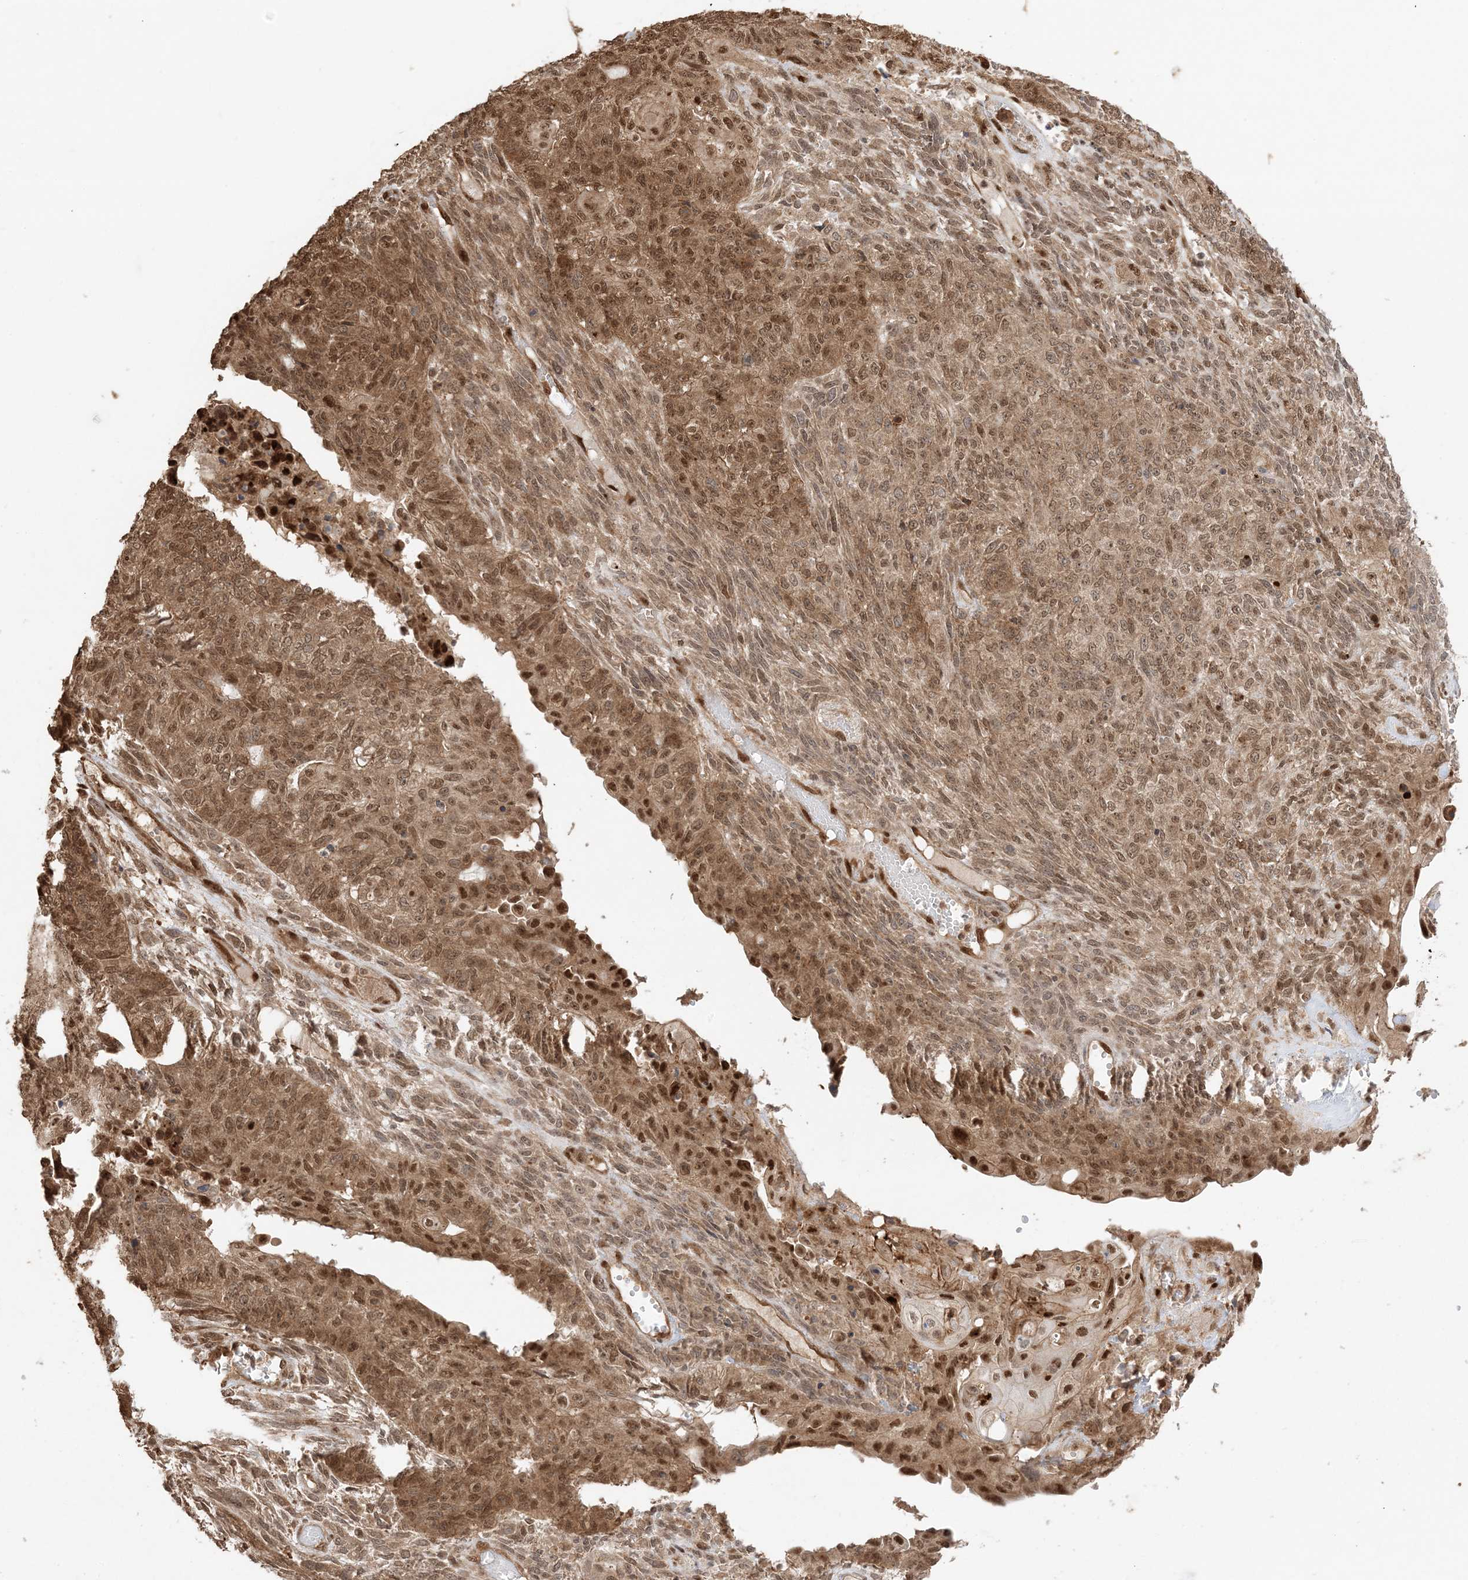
{"staining": {"intensity": "moderate", "quantity": ">75%", "location": "cytoplasmic/membranous,nuclear"}, "tissue": "endometrial cancer", "cell_type": "Tumor cells", "image_type": "cancer", "snomed": [{"axis": "morphology", "description": "Adenocarcinoma, NOS"}, {"axis": "topography", "description": "Endometrium"}], "caption": "DAB immunohistochemical staining of endometrial adenocarcinoma shows moderate cytoplasmic/membranous and nuclear protein expression in approximately >75% of tumor cells.", "gene": "ZBTB41", "patient": {"sex": "female", "age": 32}}